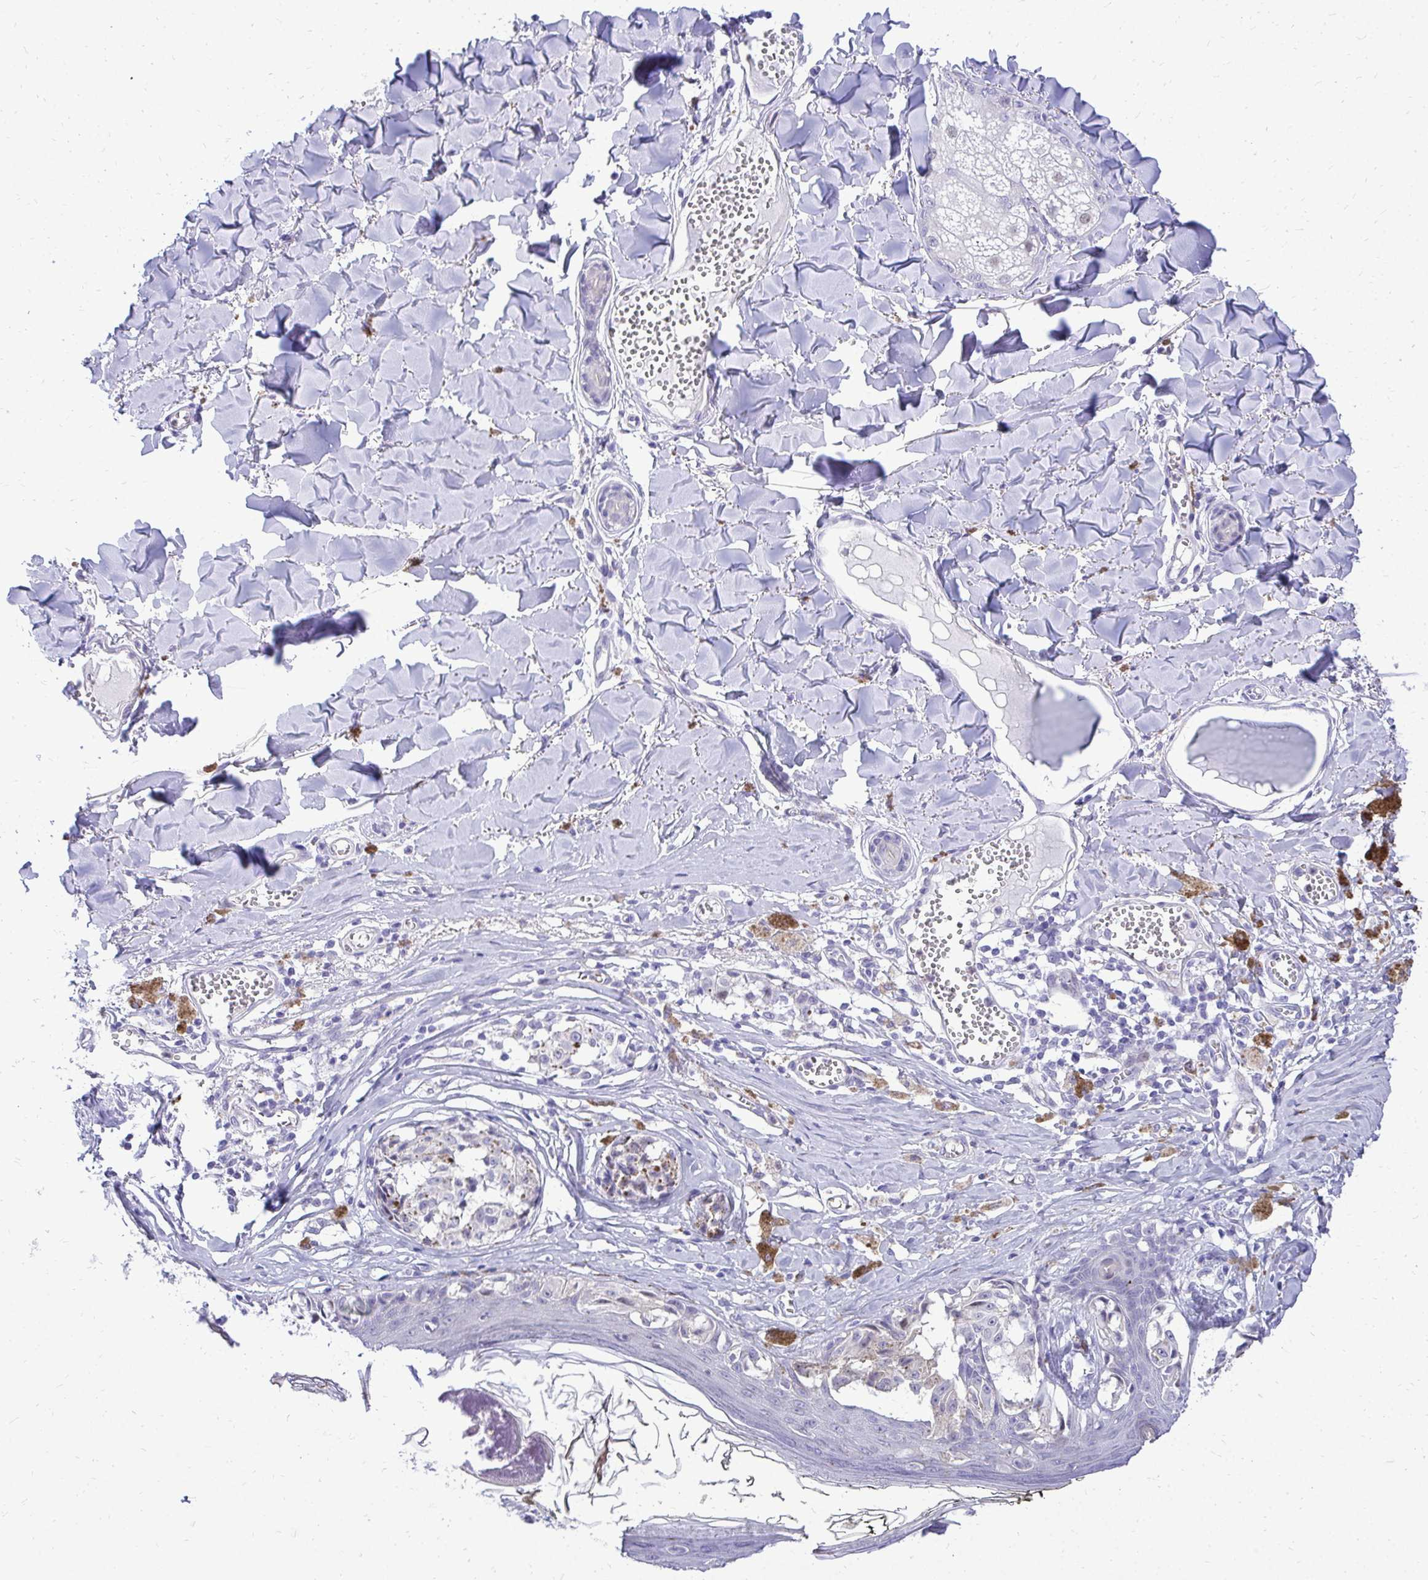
{"staining": {"intensity": "negative", "quantity": "none", "location": "none"}, "tissue": "melanoma", "cell_type": "Tumor cells", "image_type": "cancer", "snomed": [{"axis": "morphology", "description": "Malignant melanoma, NOS"}, {"axis": "topography", "description": "Skin"}], "caption": "High magnification brightfield microscopy of malignant melanoma stained with DAB (brown) and counterstained with hematoxylin (blue): tumor cells show no significant positivity. Nuclei are stained in blue.", "gene": "ZSWIM9", "patient": {"sex": "female", "age": 43}}